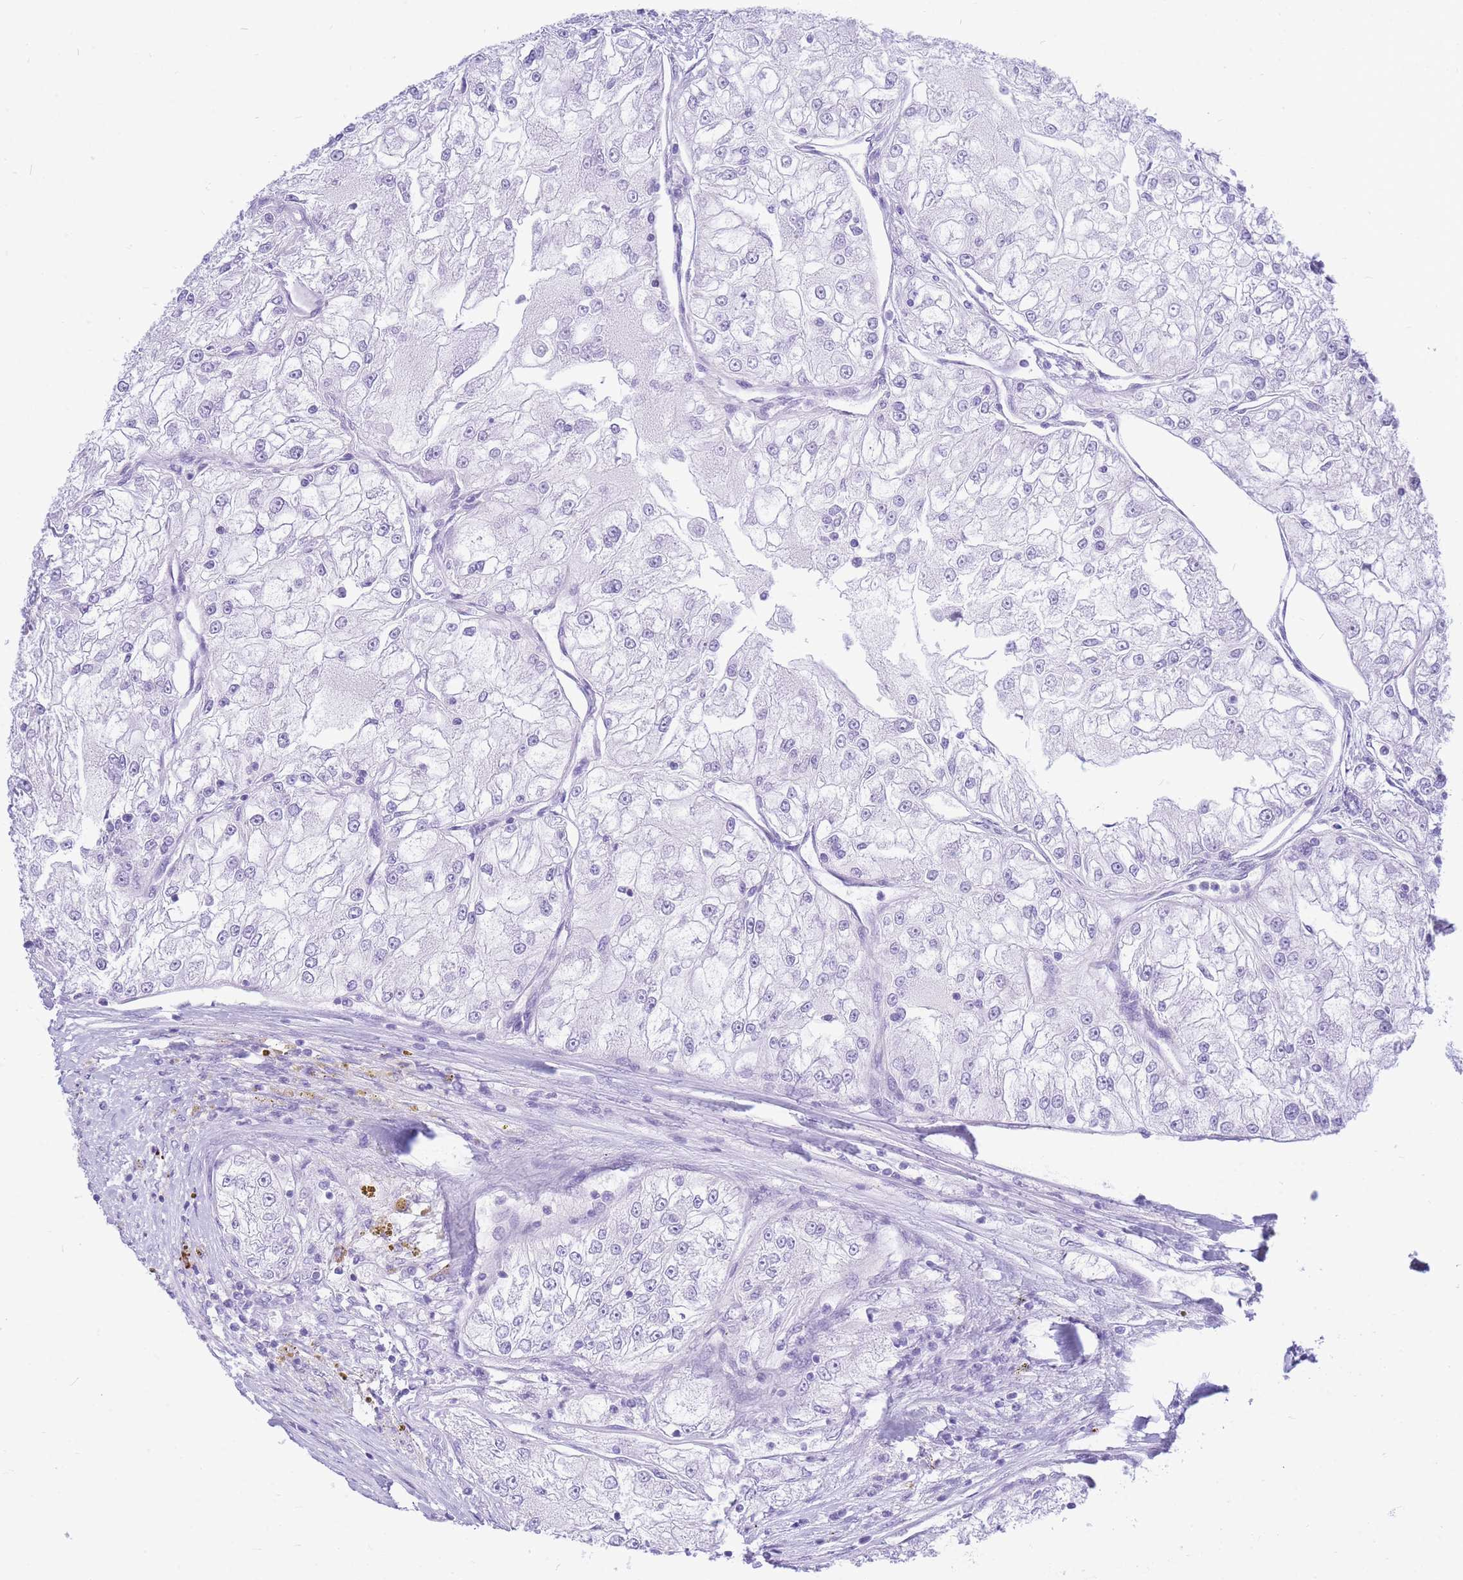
{"staining": {"intensity": "negative", "quantity": "none", "location": "none"}, "tissue": "renal cancer", "cell_type": "Tumor cells", "image_type": "cancer", "snomed": [{"axis": "morphology", "description": "Adenocarcinoma, NOS"}, {"axis": "topography", "description": "Kidney"}], "caption": "Immunohistochemical staining of human renal cancer exhibits no significant expression in tumor cells.", "gene": "ZFP62", "patient": {"sex": "female", "age": 72}}